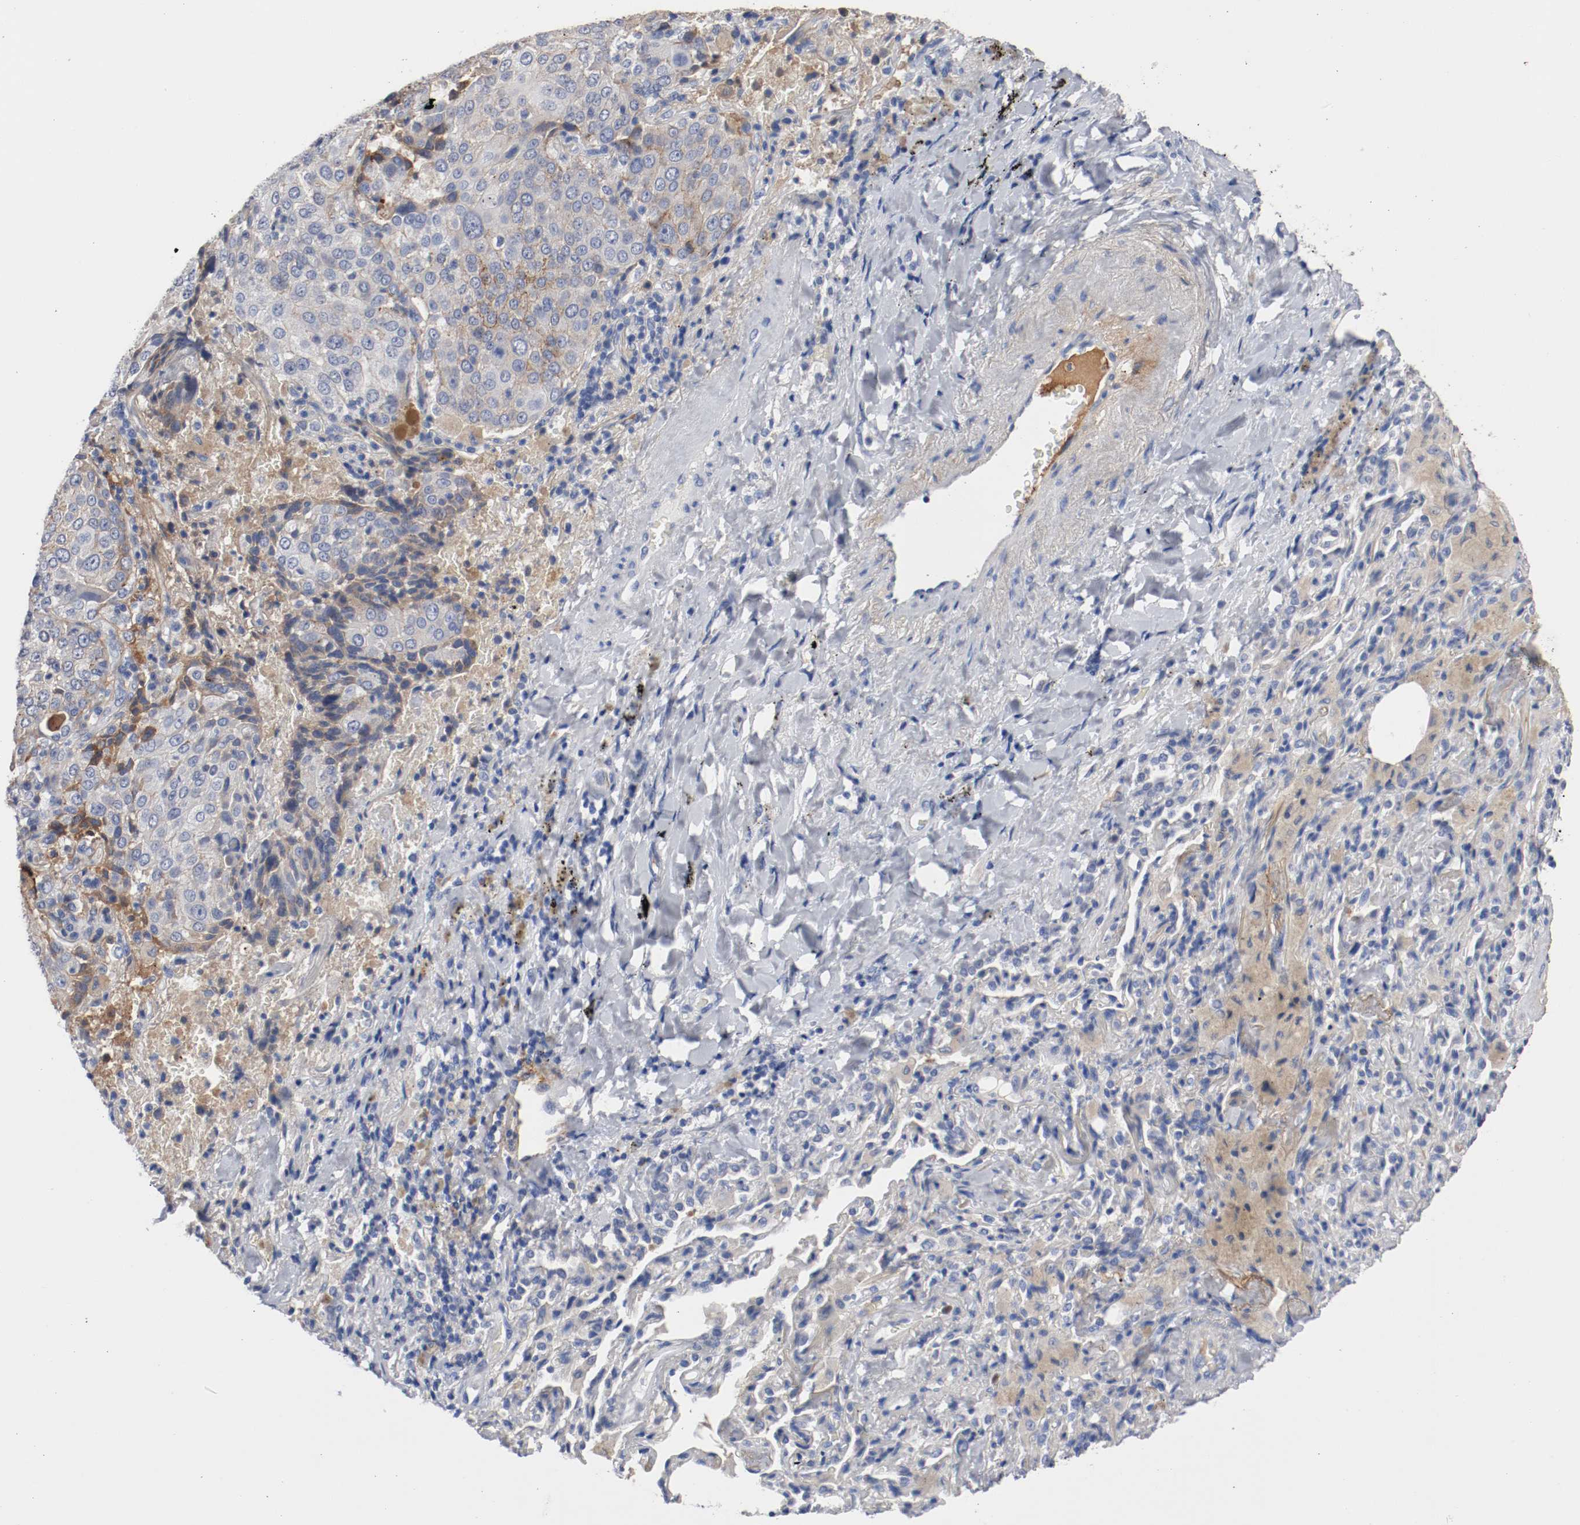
{"staining": {"intensity": "moderate", "quantity": "25%-75%", "location": "cytoplasmic/membranous"}, "tissue": "lung cancer", "cell_type": "Tumor cells", "image_type": "cancer", "snomed": [{"axis": "morphology", "description": "Squamous cell carcinoma, NOS"}, {"axis": "topography", "description": "Lung"}], "caption": "IHC micrograph of neoplastic tissue: lung squamous cell carcinoma stained using immunohistochemistry (IHC) demonstrates medium levels of moderate protein expression localized specifically in the cytoplasmic/membranous of tumor cells, appearing as a cytoplasmic/membranous brown color.", "gene": "TNC", "patient": {"sex": "male", "age": 54}}